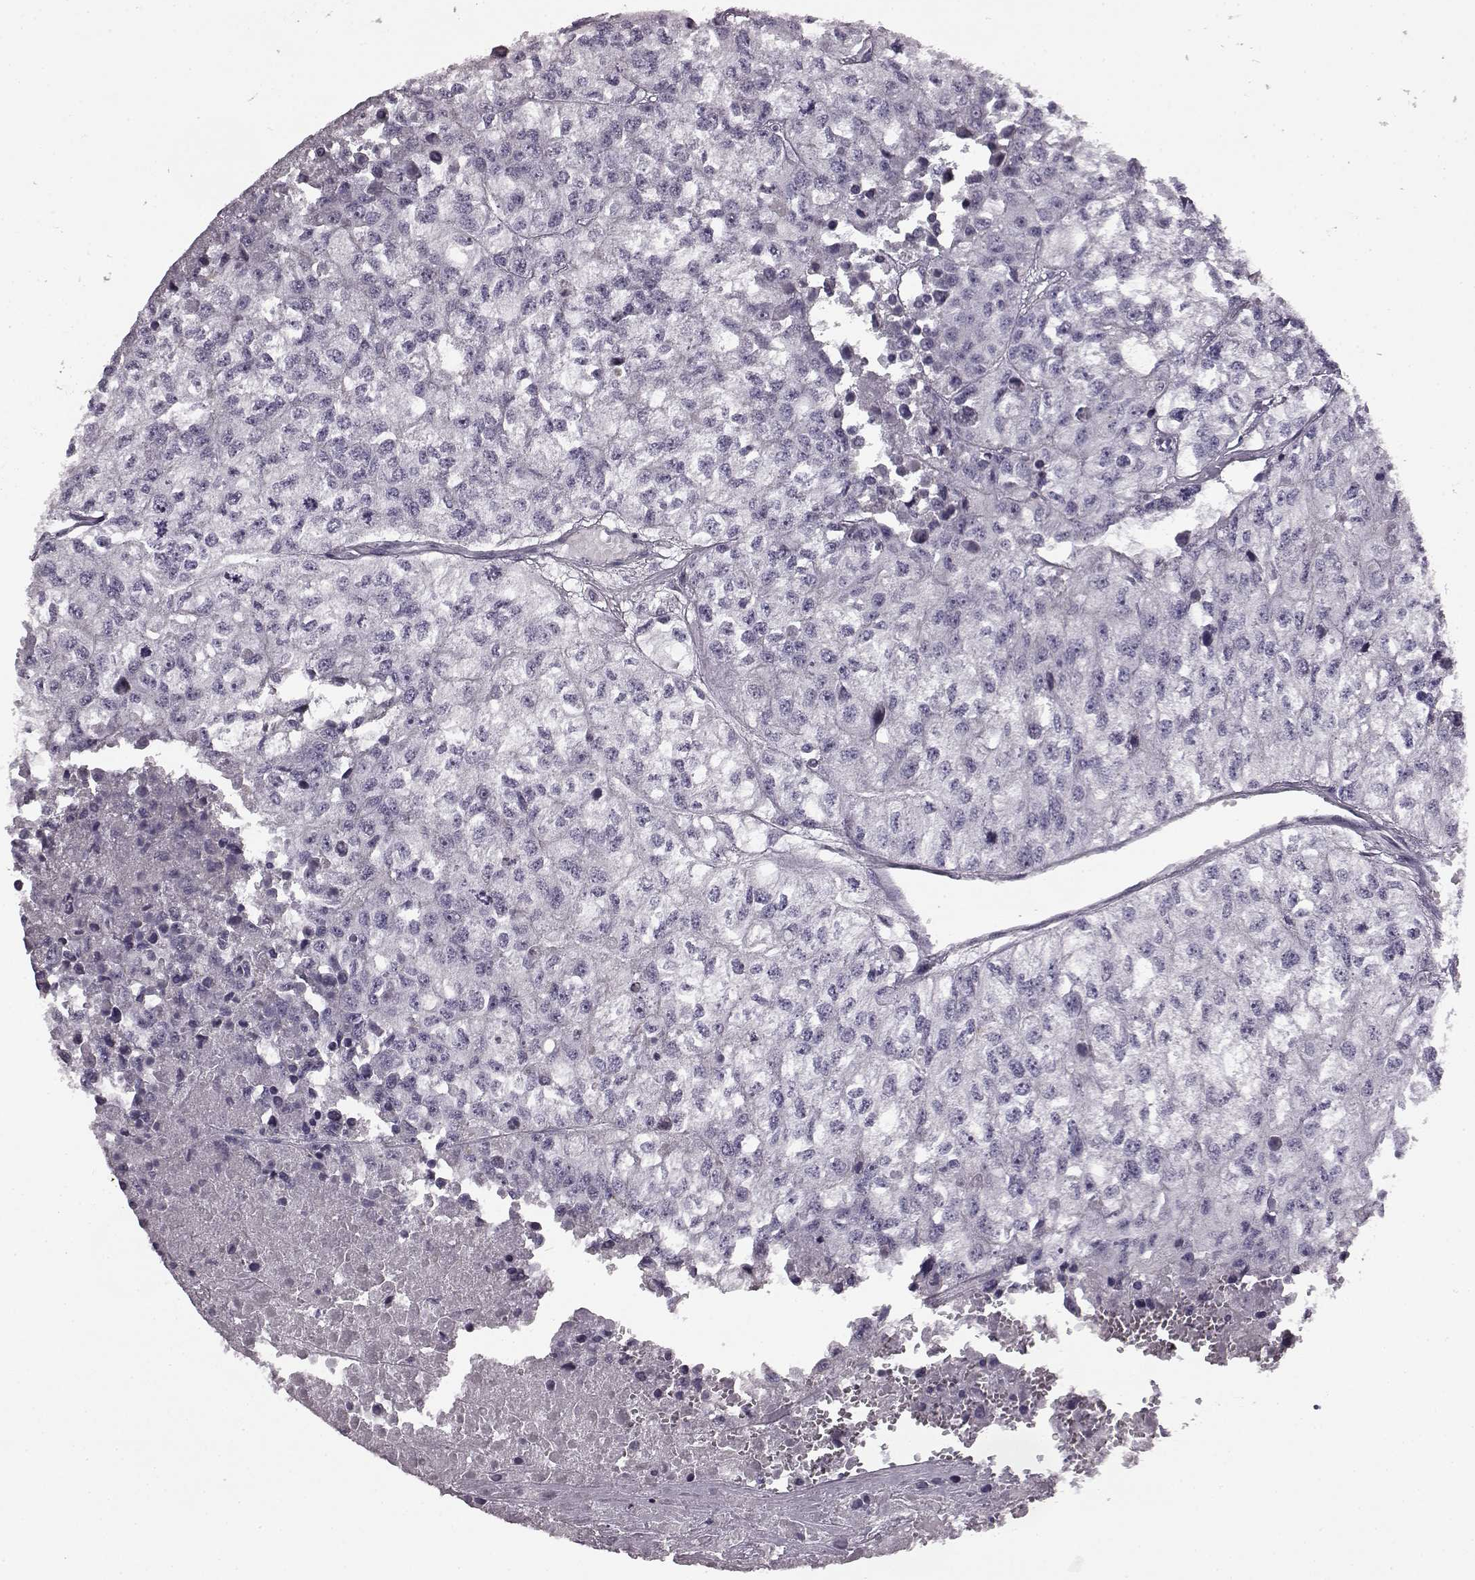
{"staining": {"intensity": "negative", "quantity": "none", "location": "none"}, "tissue": "renal cancer", "cell_type": "Tumor cells", "image_type": "cancer", "snomed": [{"axis": "morphology", "description": "Adenocarcinoma, NOS"}, {"axis": "topography", "description": "Kidney"}], "caption": "DAB immunohistochemical staining of adenocarcinoma (renal) reveals no significant positivity in tumor cells.", "gene": "ODAD4", "patient": {"sex": "male", "age": 56}}